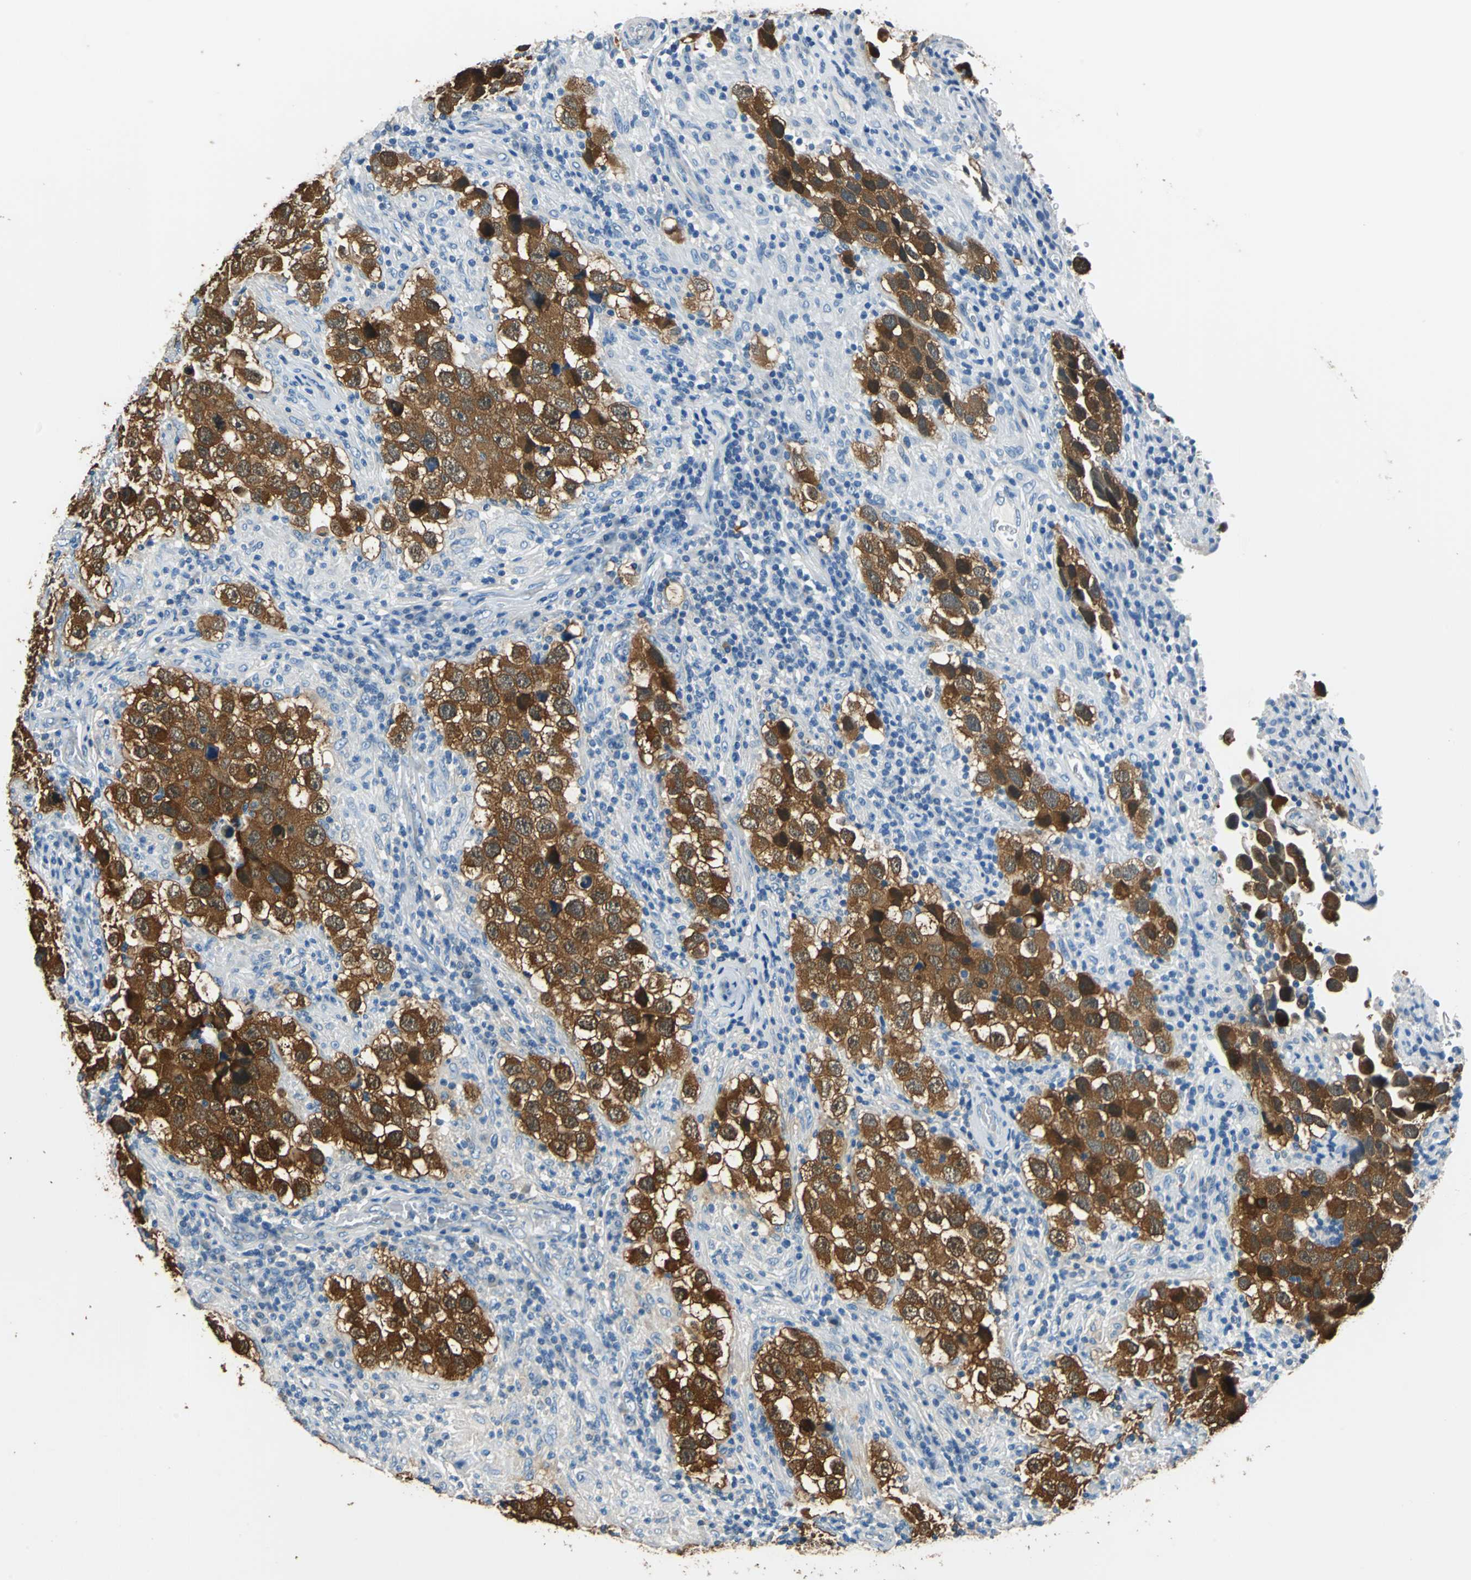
{"staining": {"intensity": "strong", "quantity": ">75%", "location": "cytoplasmic/membranous"}, "tissue": "testis cancer", "cell_type": "Tumor cells", "image_type": "cancer", "snomed": [{"axis": "morphology", "description": "Carcinoma, Embryonal, NOS"}, {"axis": "topography", "description": "Testis"}], "caption": "Testis cancer (embryonal carcinoma) stained for a protein (brown) demonstrates strong cytoplasmic/membranous positive staining in approximately >75% of tumor cells.", "gene": "FKBP4", "patient": {"sex": "male", "age": 21}}